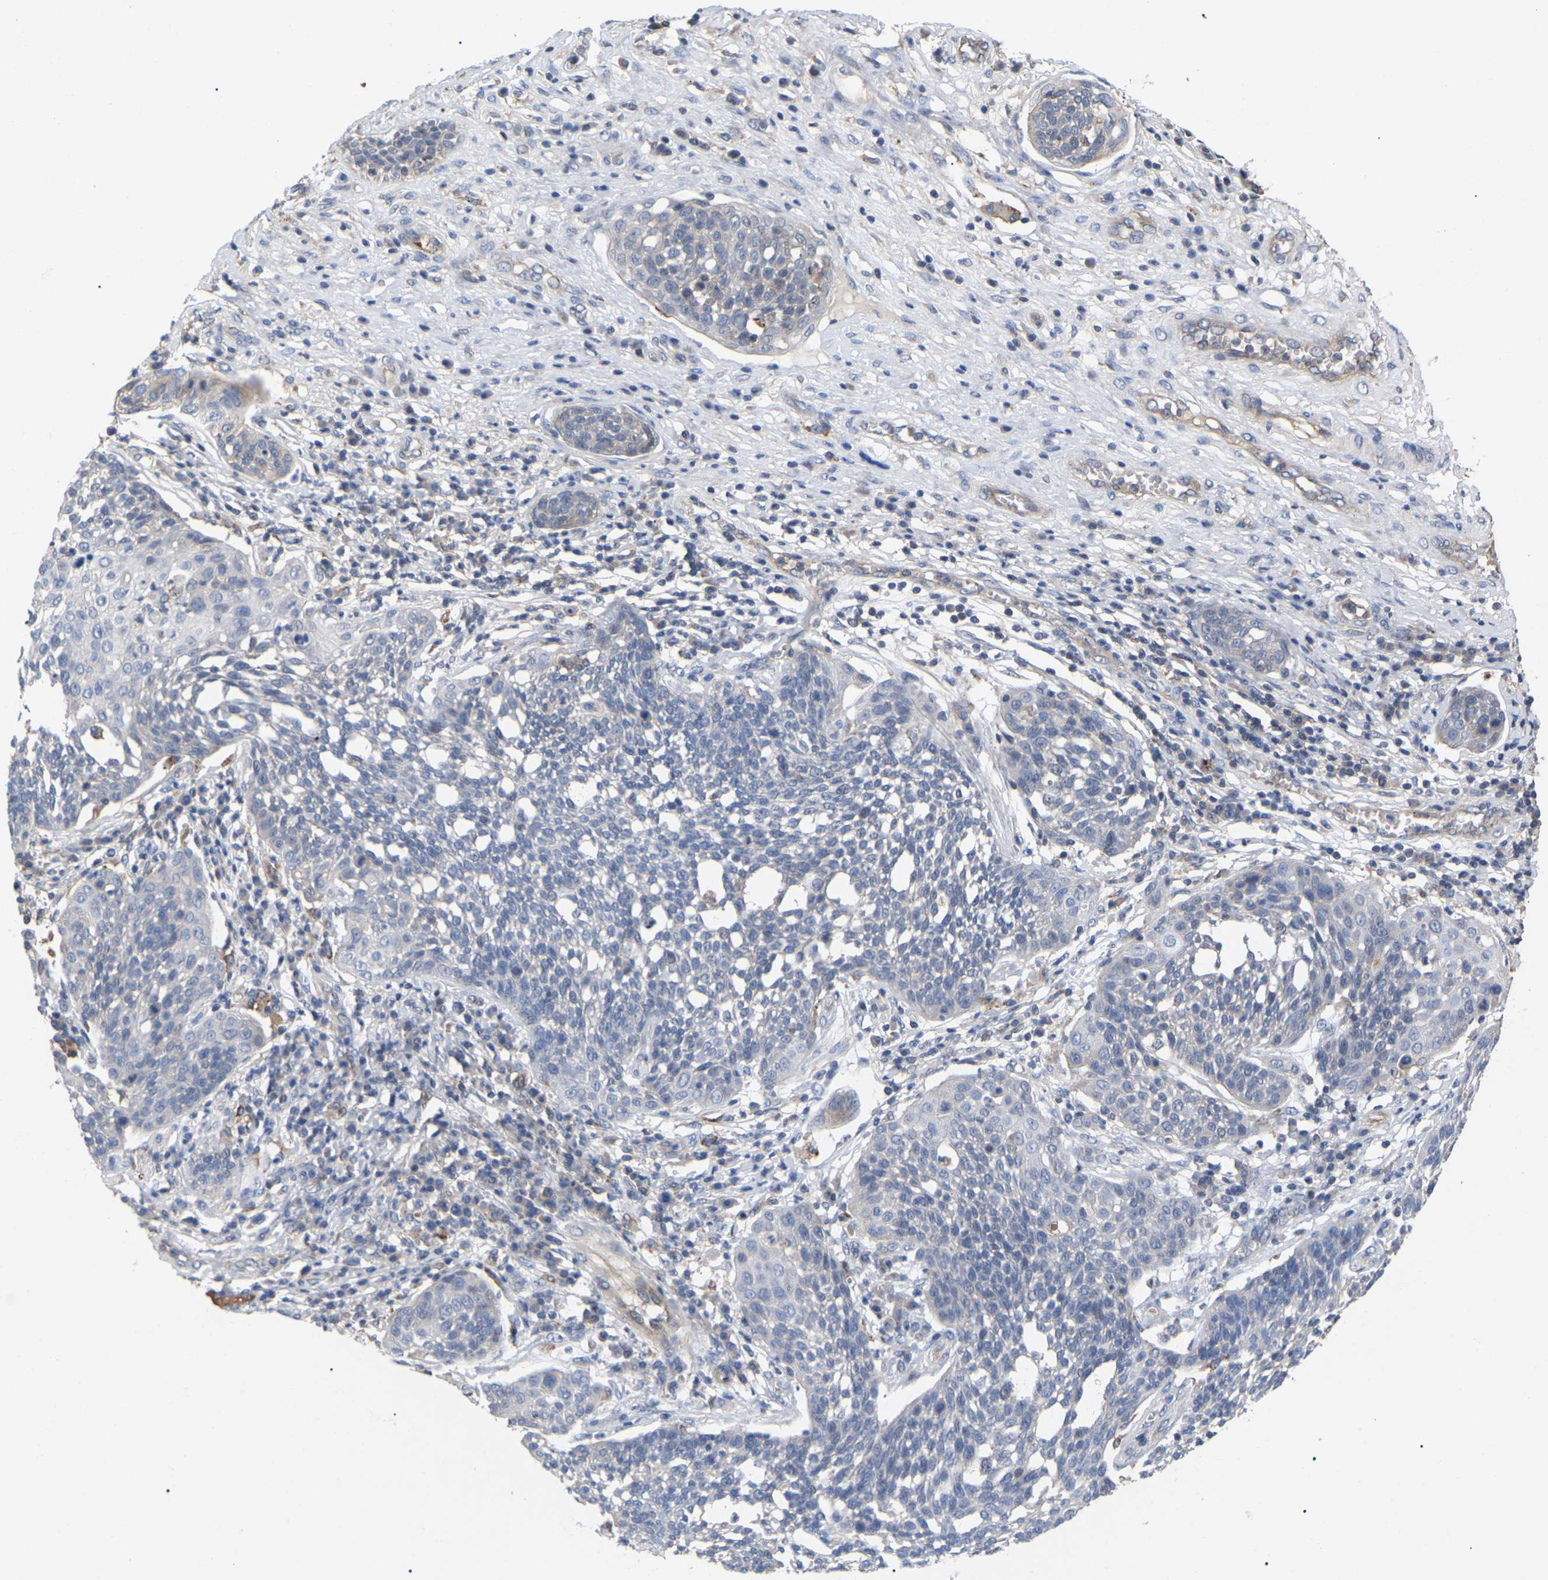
{"staining": {"intensity": "negative", "quantity": "none", "location": "none"}, "tissue": "cervical cancer", "cell_type": "Tumor cells", "image_type": "cancer", "snomed": [{"axis": "morphology", "description": "Squamous cell carcinoma, NOS"}, {"axis": "topography", "description": "Cervix"}], "caption": "Human cervical squamous cell carcinoma stained for a protein using immunohistochemistry reveals no positivity in tumor cells.", "gene": "FAM171A2", "patient": {"sex": "female", "age": 34}}